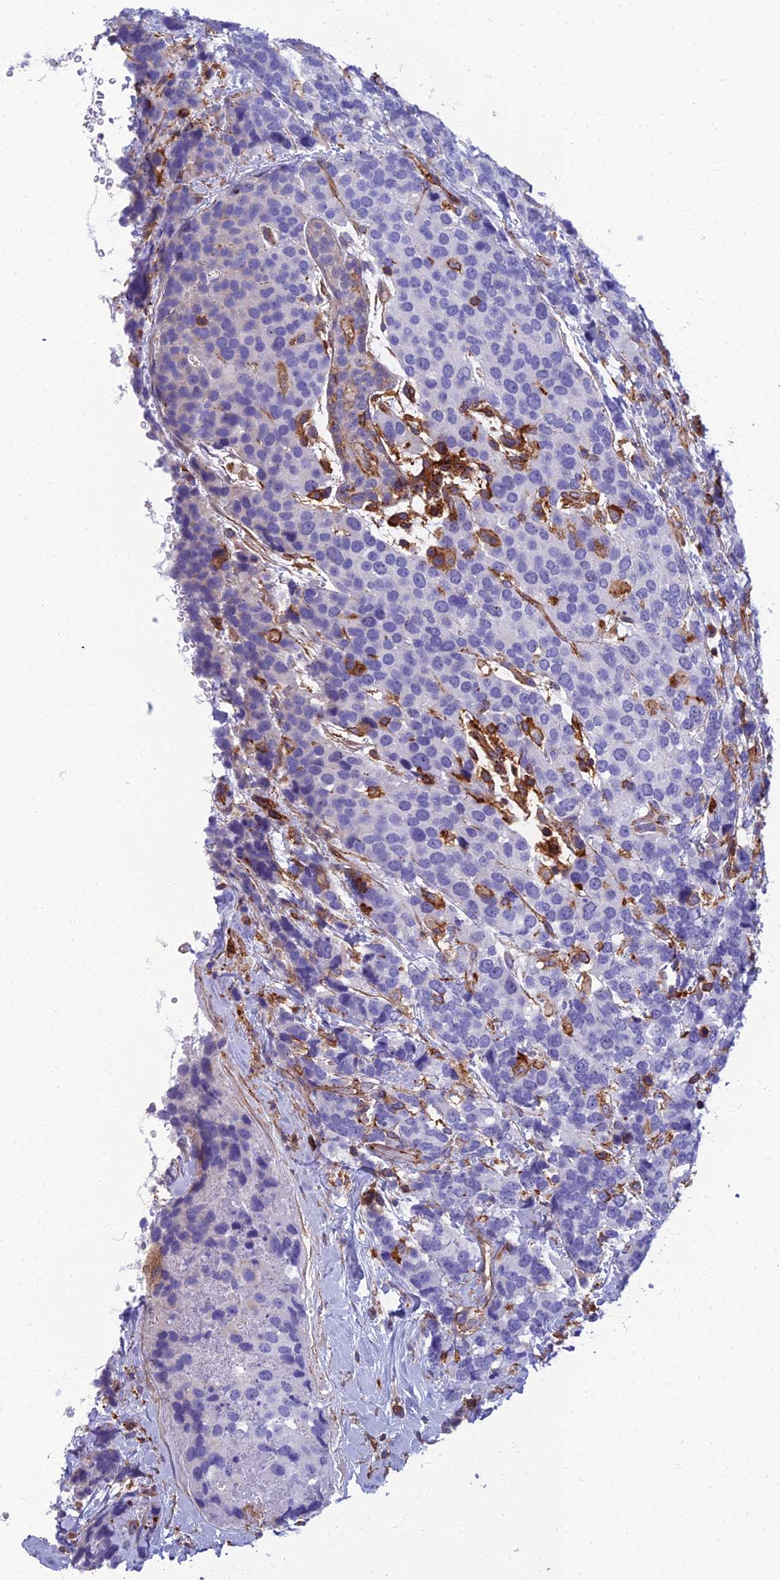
{"staining": {"intensity": "negative", "quantity": "none", "location": "none"}, "tissue": "breast cancer", "cell_type": "Tumor cells", "image_type": "cancer", "snomed": [{"axis": "morphology", "description": "Lobular carcinoma"}, {"axis": "topography", "description": "Breast"}], "caption": "Immunohistochemical staining of human lobular carcinoma (breast) demonstrates no significant staining in tumor cells. (DAB (3,3'-diaminobenzidine) immunohistochemistry (IHC) with hematoxylin counter stain).", "gene": "PPP1R18", "patient": {"sex": "female", "age": 59}}